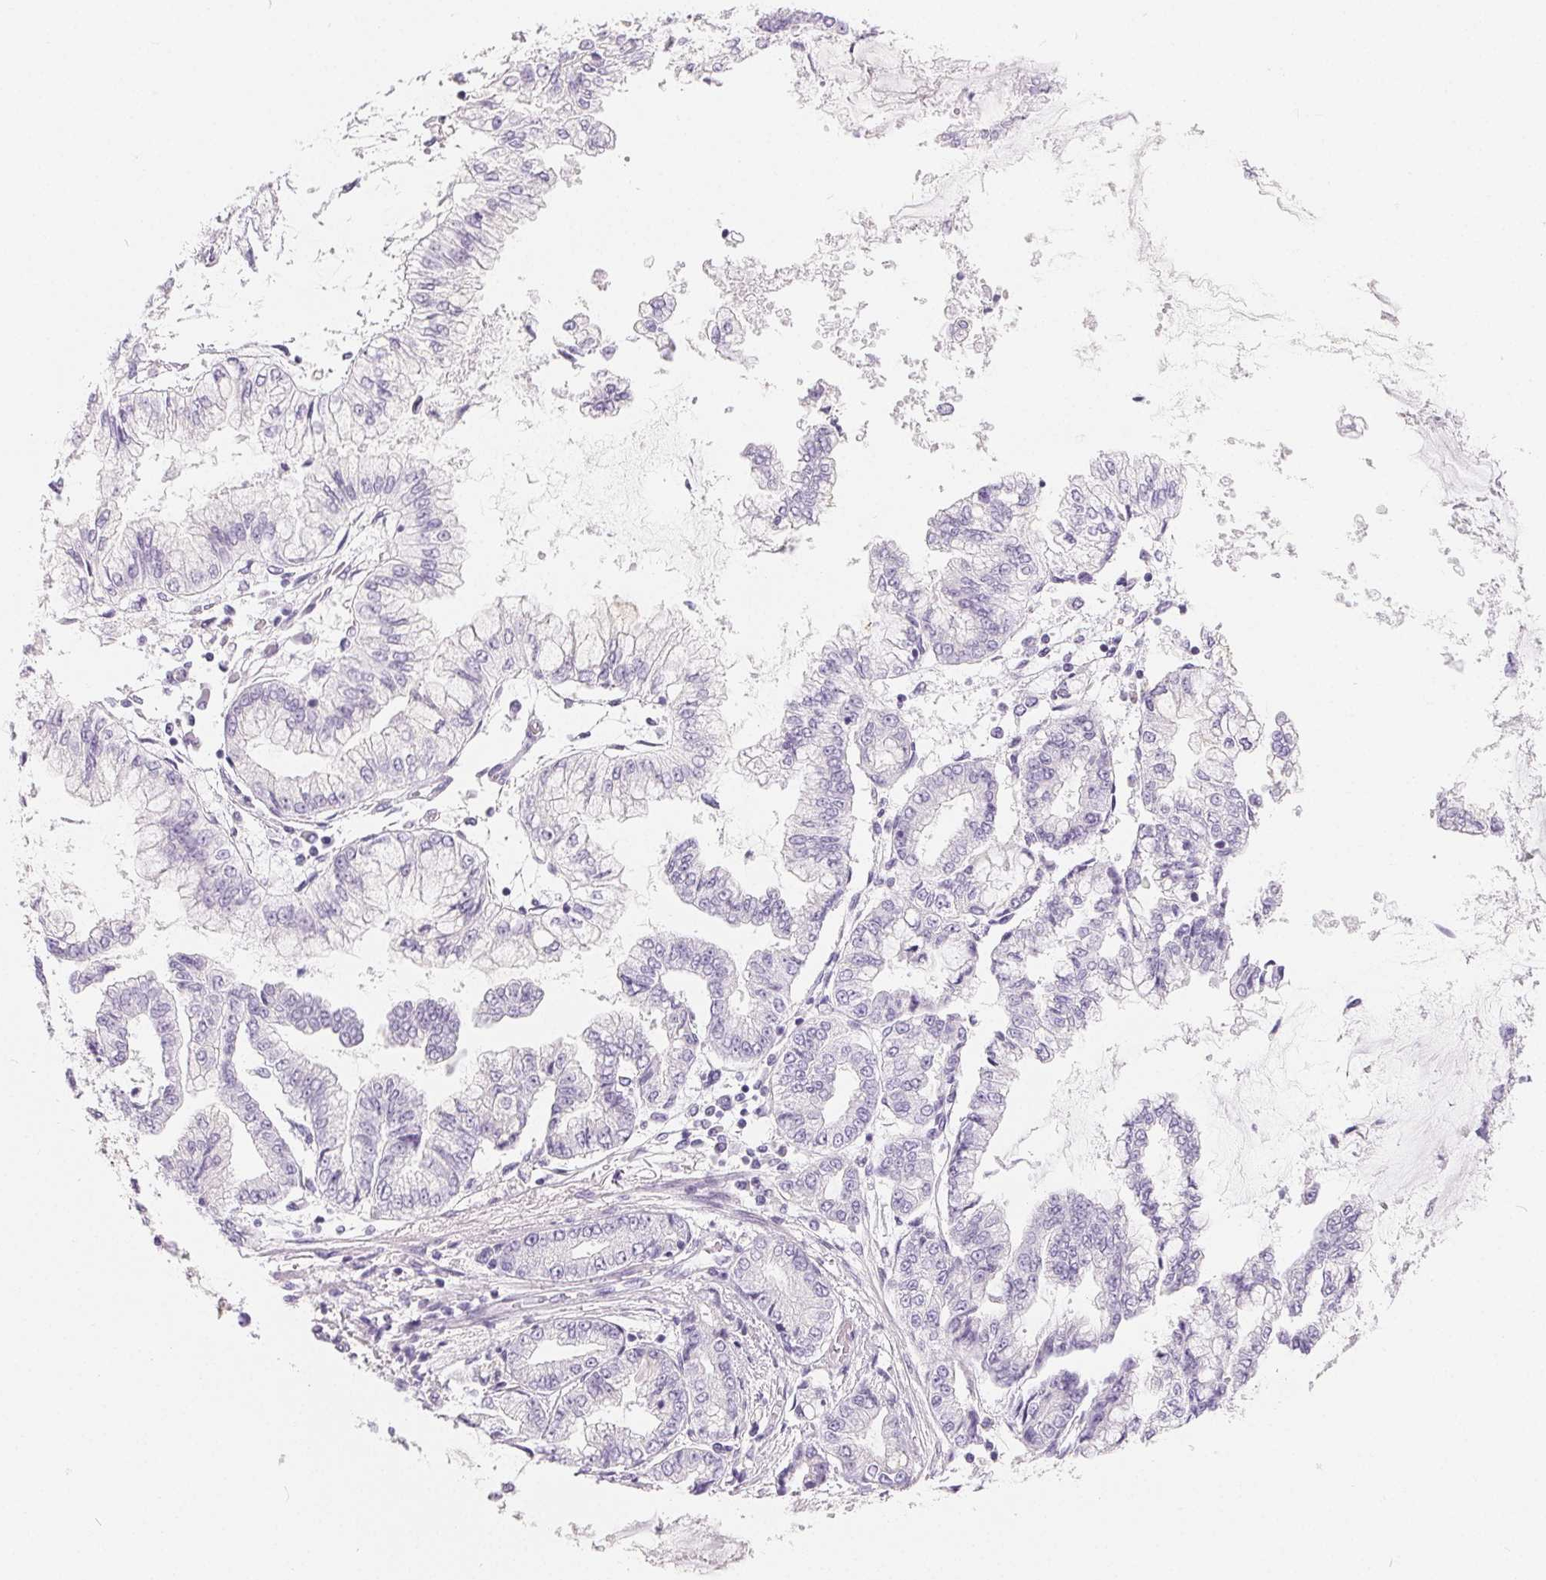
{"staining": {"intensity": "negative", "quantity": "none", "location": "none"}, "tissue": "stomach cancer", "cell_type": "Tumor cells", "image_type": "cancer", "snomed": [{"axis": "morphology", "description": "Adenocarcinoma, NOS"}, {"axis": "topography", "description": "Stomach, upper"}], "caption": "Tumor cells show no significant protein staining in stomach adenocarcinoma. Brightfield microscopy of IHC stained with DAB (brown) and hematoxylin (blue), captured at high magnification.", "gene": "SPACA5B", "patient": {"sex": "female", "age": 74}}